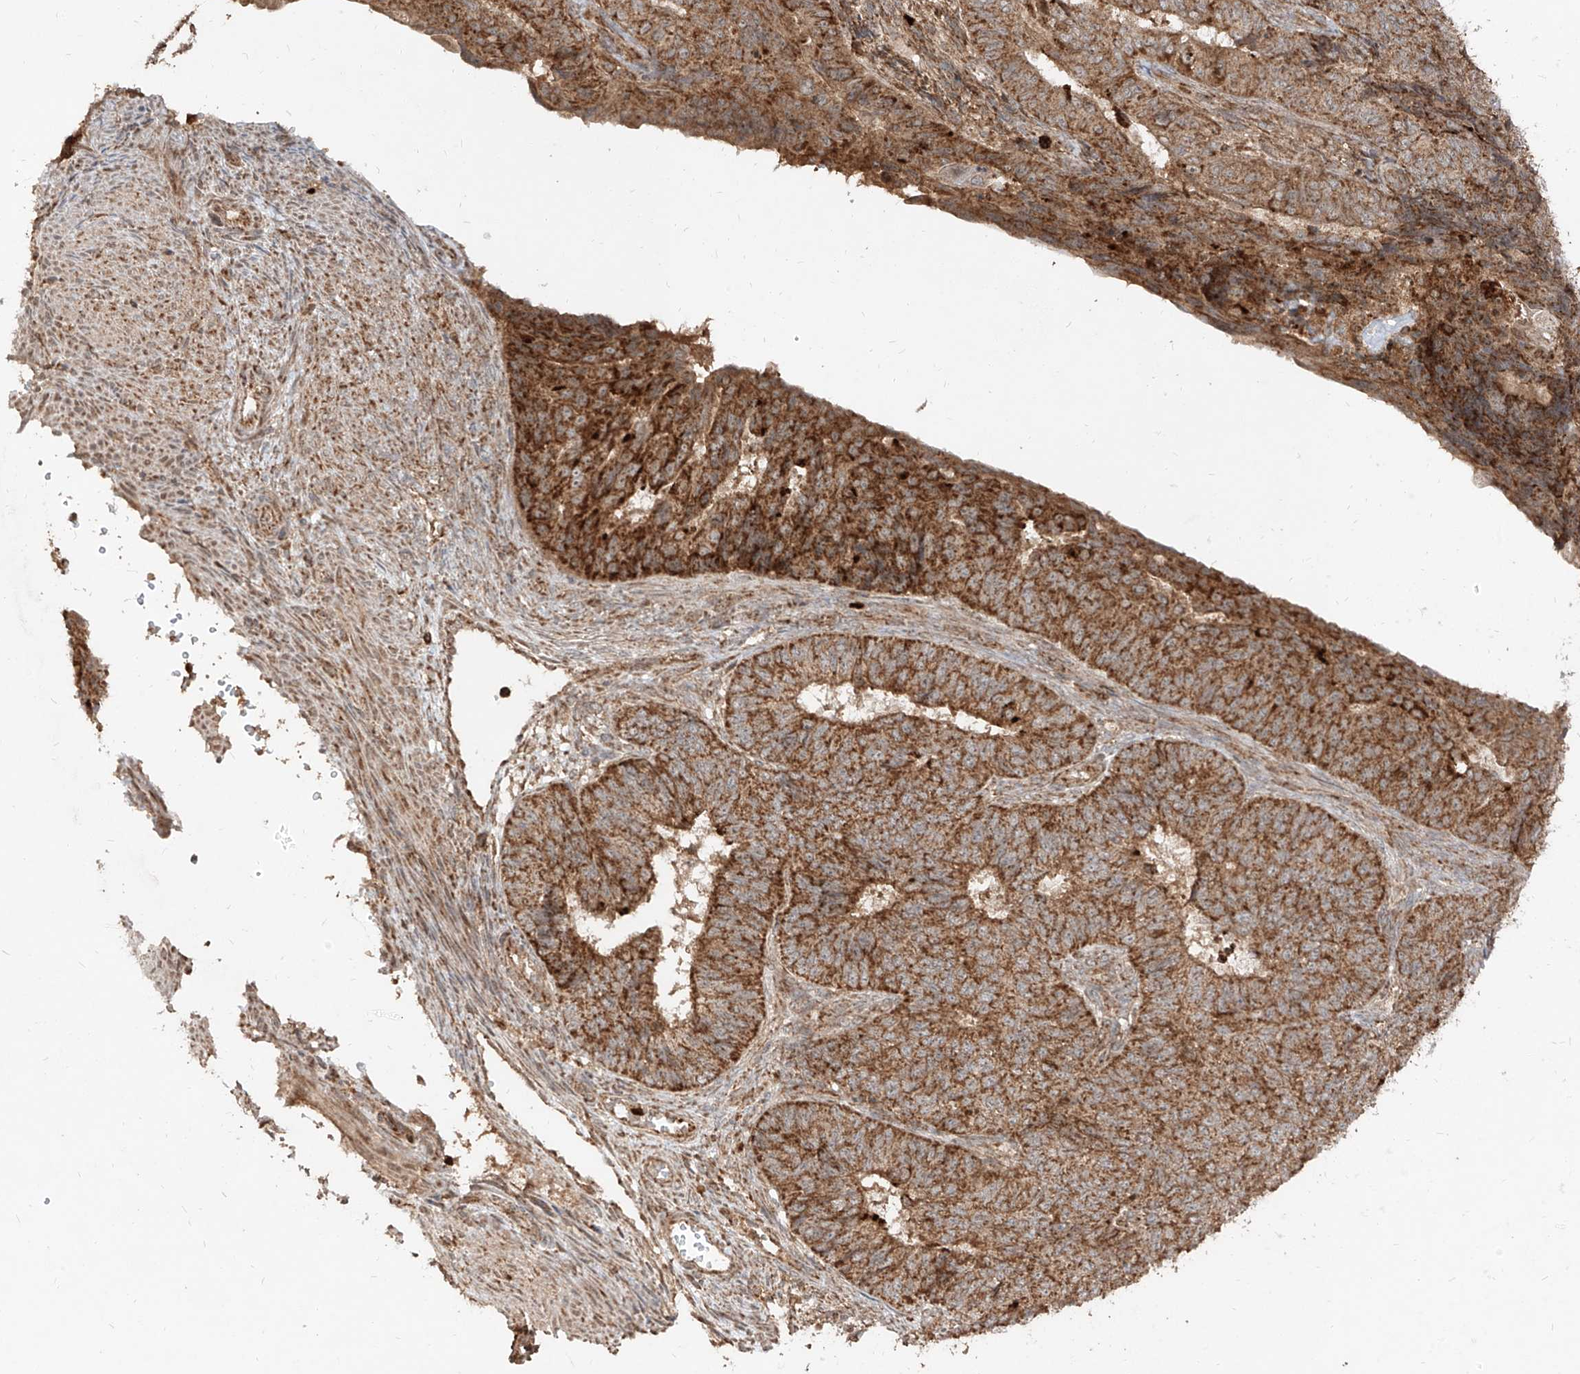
{"staining": {"intensity": "strong", "quantity": ">75%", "location": "cytoplasmic/membranous"}, "tissue": "endometrial cancer", "cell_type": "Tumor cells", "image_type": "cancer", "snomed": [{"axis": "morphology", "description": "Adenocarcinoma, NOS"}, {"axis": "topography", "description": "Endometrium"}], "caption": "Protein expression analysis of adenocarcinoma (endometrial) displays strong cytoplasmic/membranous positivity in approximately >75% of tumor cells.", "gene": "AIM2", "patient": {"sex": "female", "age": 32}}